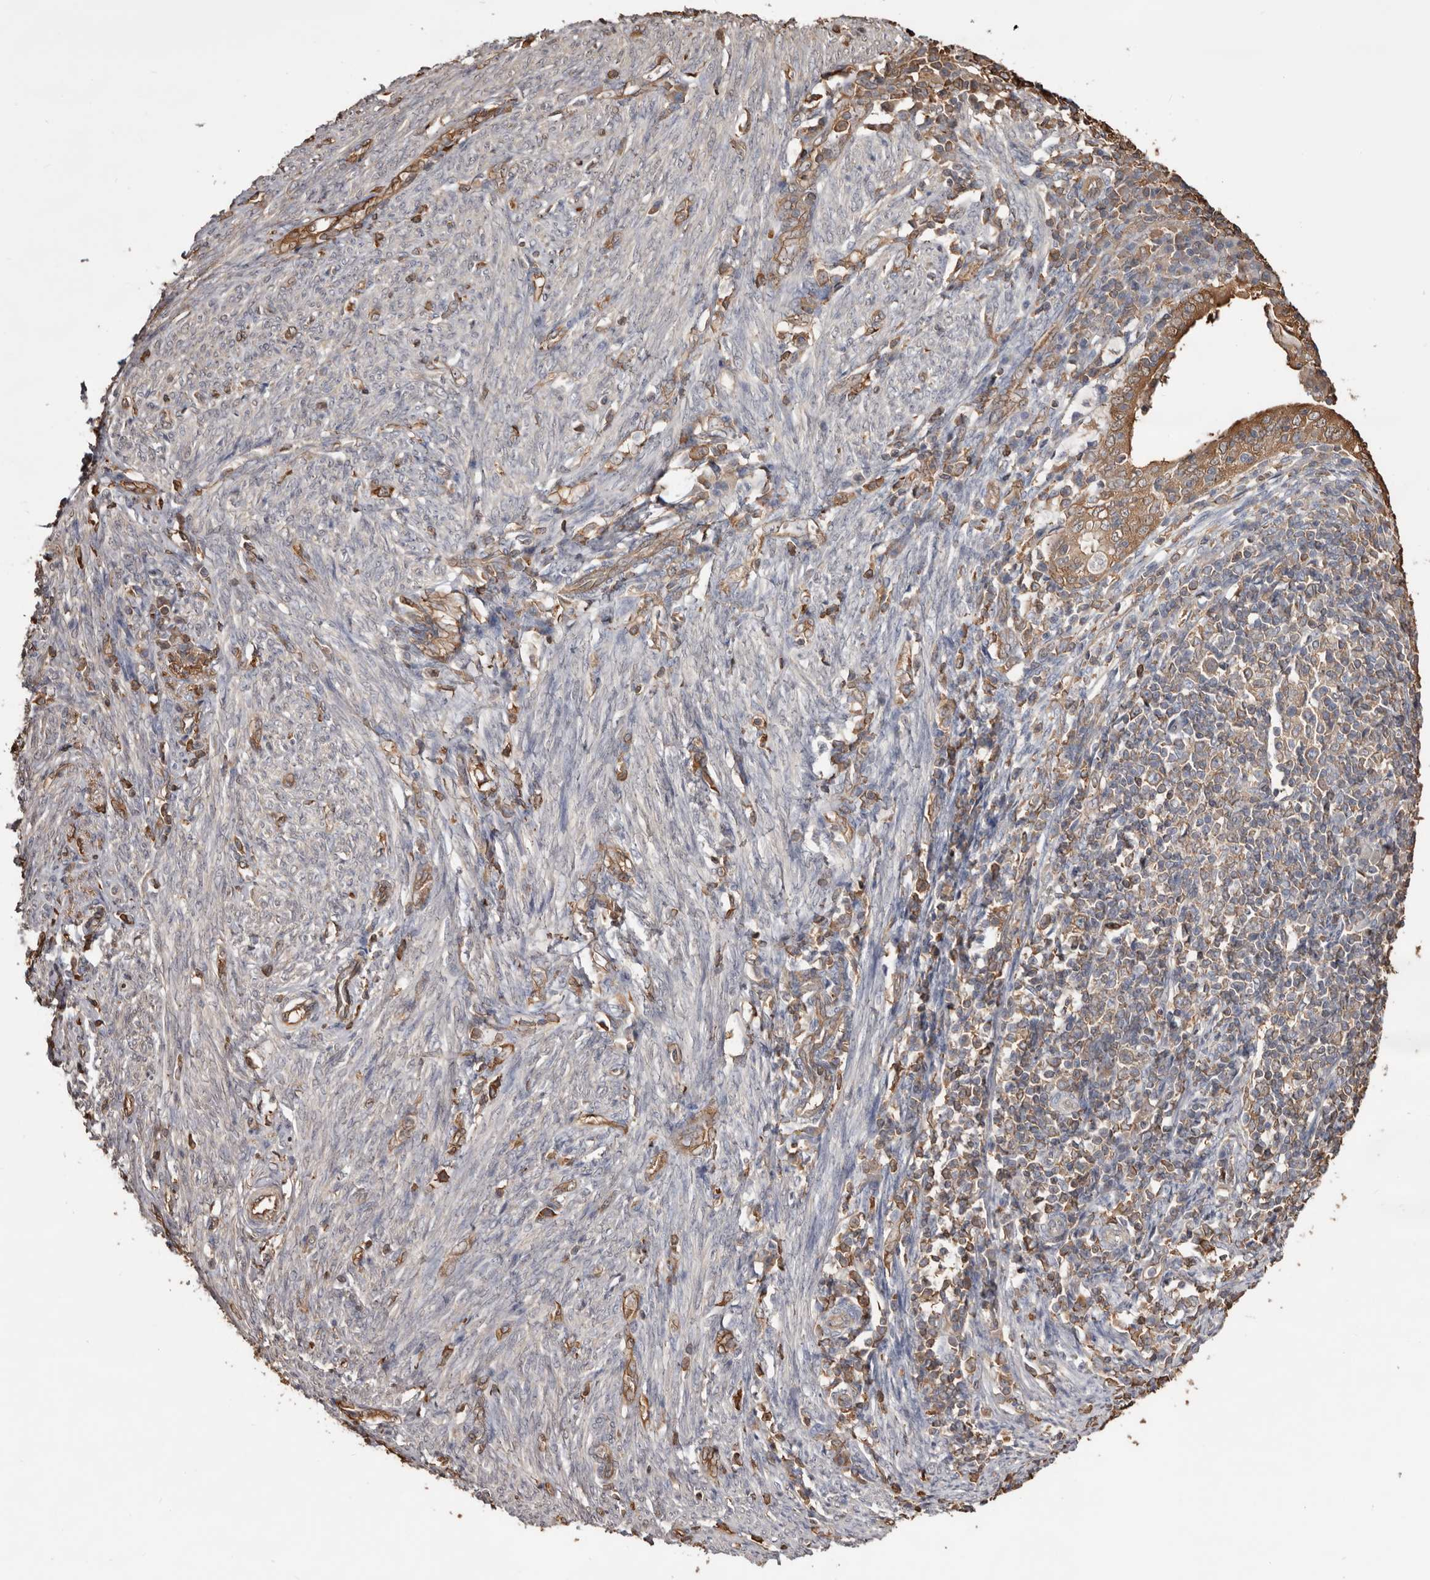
{"staining": {"intensity": "moderate", "quantity": ">75%", "location": "cytoplasmic/membranous"}, "tissue": "endometrial cancer", "cell_type": "Tumor cells", "image_type": "cancer", "snomed": [{"axis": "morphology", "description": "Adenocarcinoma, NOS"}, {"axis": "topography", "description": "Uterus"}], "caption": "Approximately >75% of tumor cells in human endometrial adenocarcinoma display moderate cytoplasmic/membranous protein expression as visualized by brown immunohistochemical staining.", "gene": "PKM", "patient": {"sex": "female", "age": 77}}